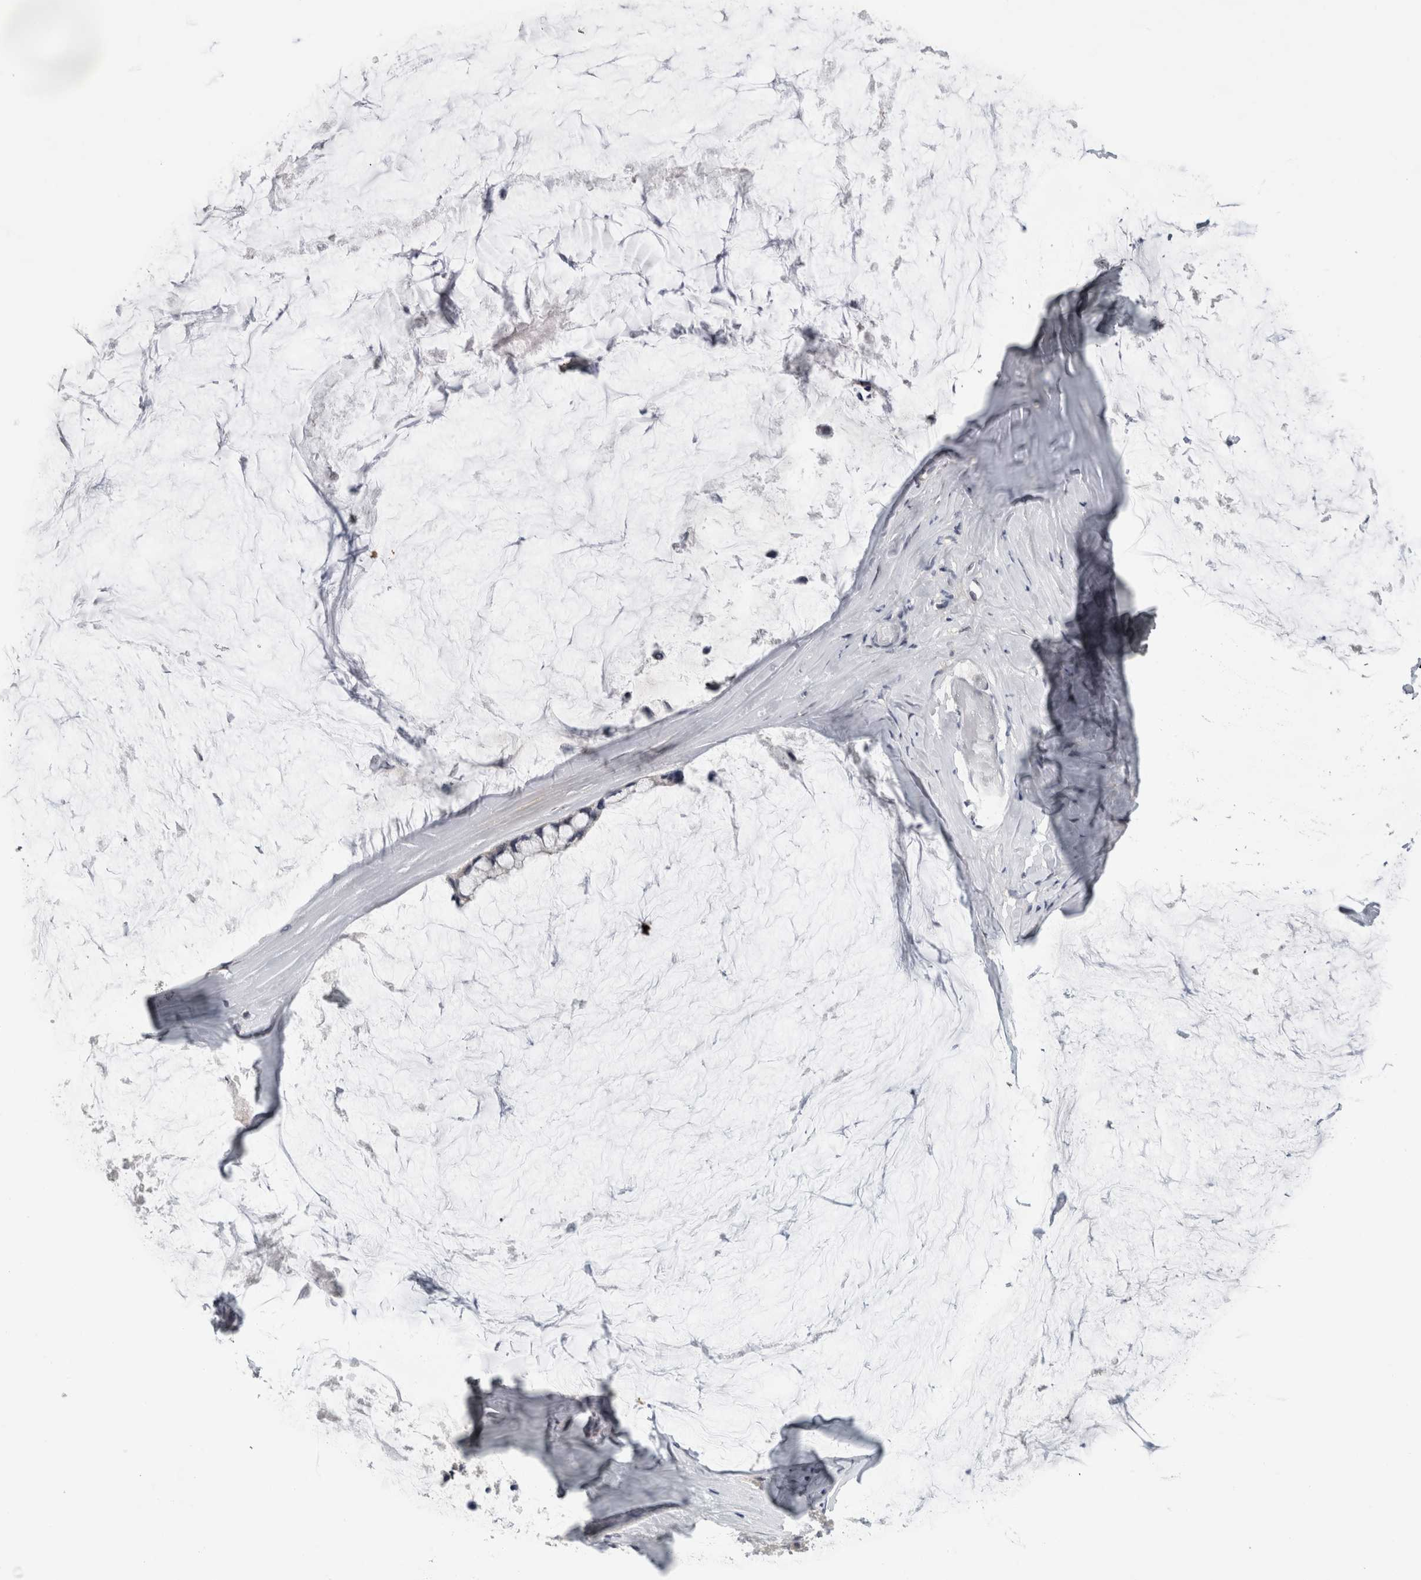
{"staining": {"intensity": "negative", "quantity": "none", "location": "none"}, "tissue": "ovarian cancer", "cell_type": "Tumor cells", "image_type": "cancer", "snomed": [{"axis": "morphology", "description": "Cystadenocarcinoma, mucinous, NOS"}, {"axis": "topography", "description": "Ovary"}], "caption": "High power microscopy image of an immunohistochemistry (IHC) histopathology image of mucinous cystadenocarcinoma (ovarian), revealing no significant expression in tumor cells. (DAB (3,3'-diaminobenzidine) IHC, high magnification).", "gene": "RBM28", "patient": {"sex": "female", "age": 39}}